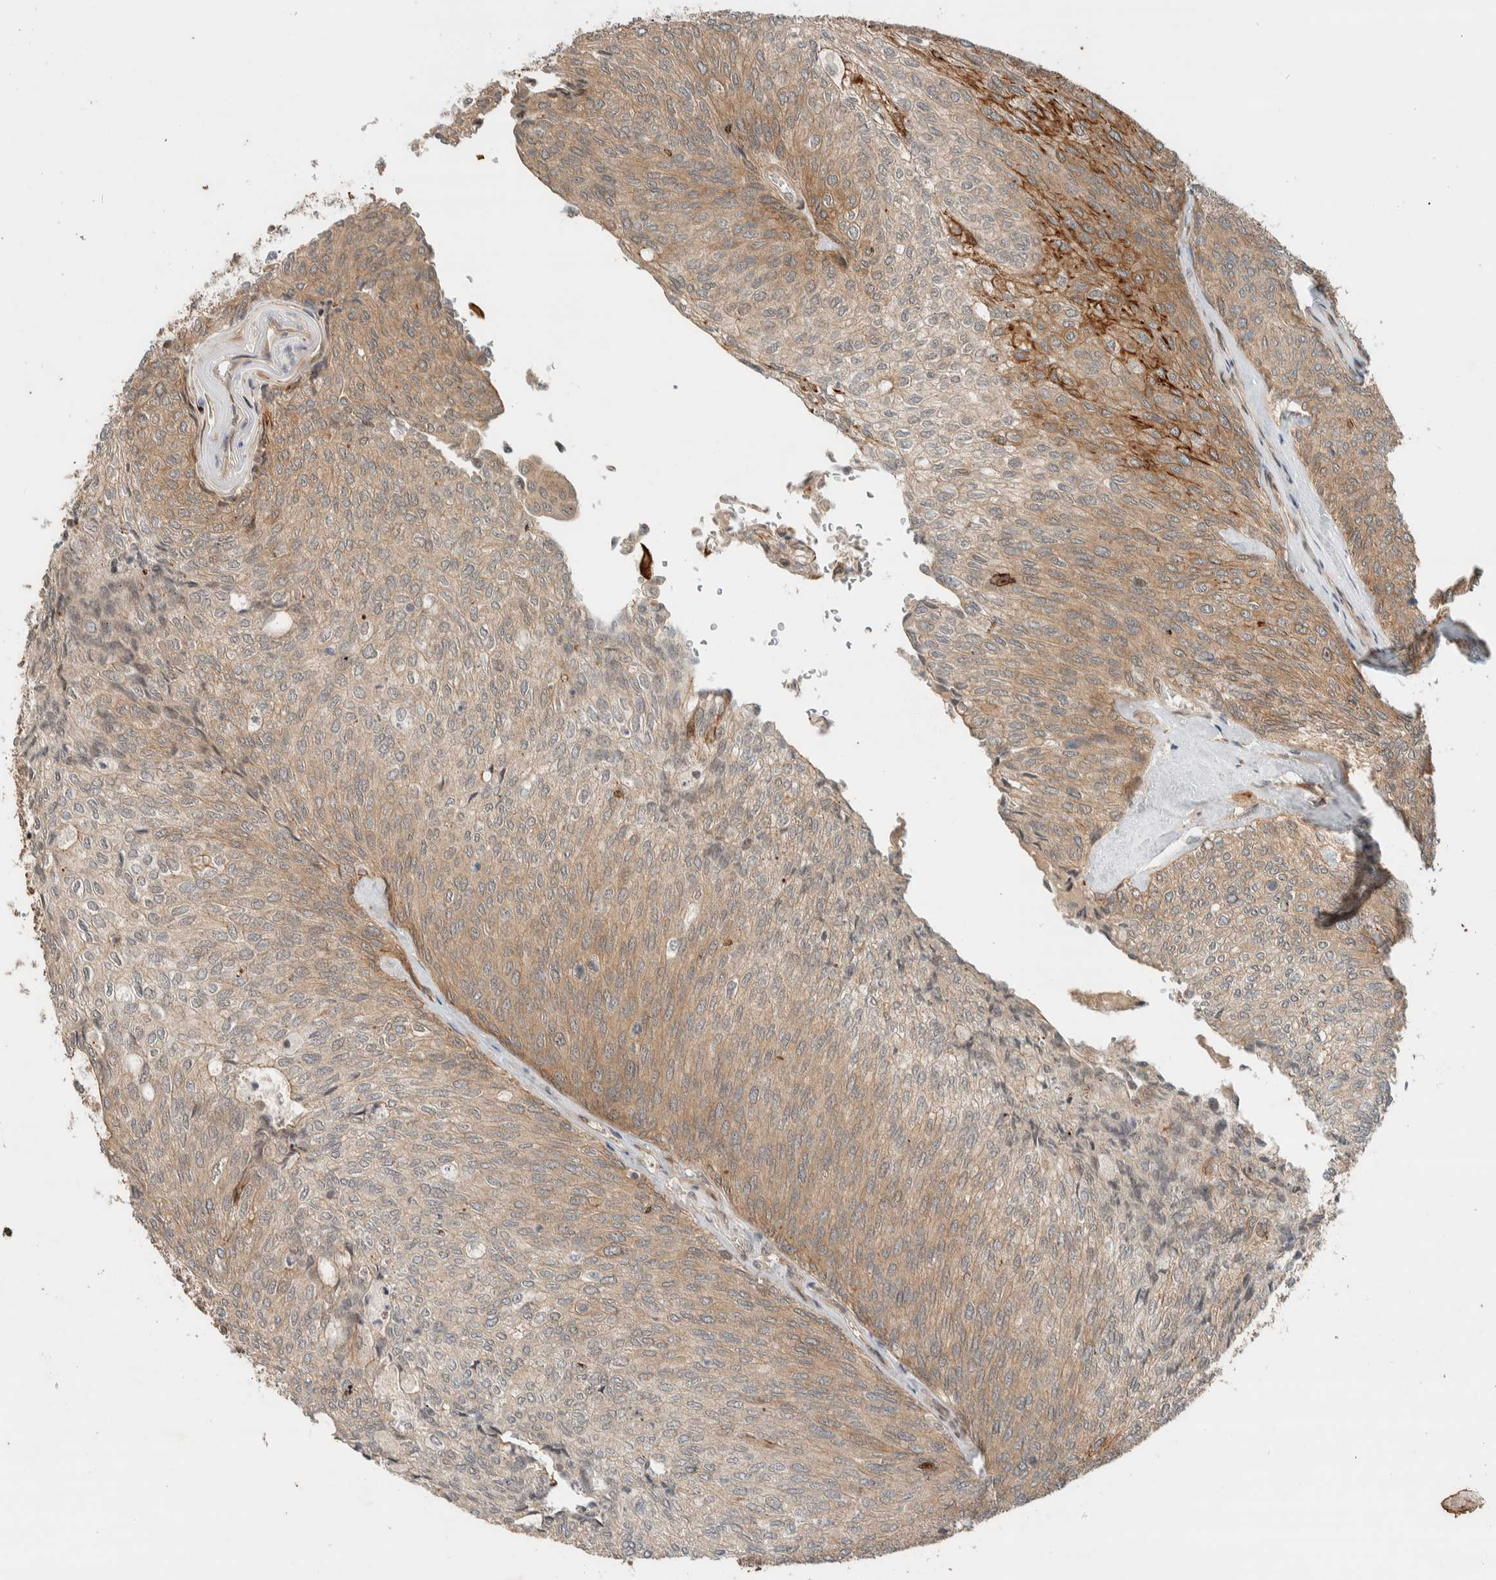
{"staining": {"intensity": "moderate", "quantity": ">75%", "location": "cytoplasmic/membranous"}, "tissue": "urothelial cancer", "cell_type": "Tumor cells", "image_type": "cancer", "snomed": [{"axis": "morphology", "description": "Urothelial carcinoma, Low grade"}, {"axis": "topography", "description": "Urinary bladder"}], "caption": "Immunohistochemistry photomicrograph of neoplastic tissue: human urothelial carcinoma (low-grade) stained using IHC displays medium levels of moderate protein expression localized specifically in the cytoplasmic/membranous of tumor cells, appearing as a cytoplasmic/membranous brown color.", "gene": "STXBP4", "patient": {"sex": "female", "age": 79}}